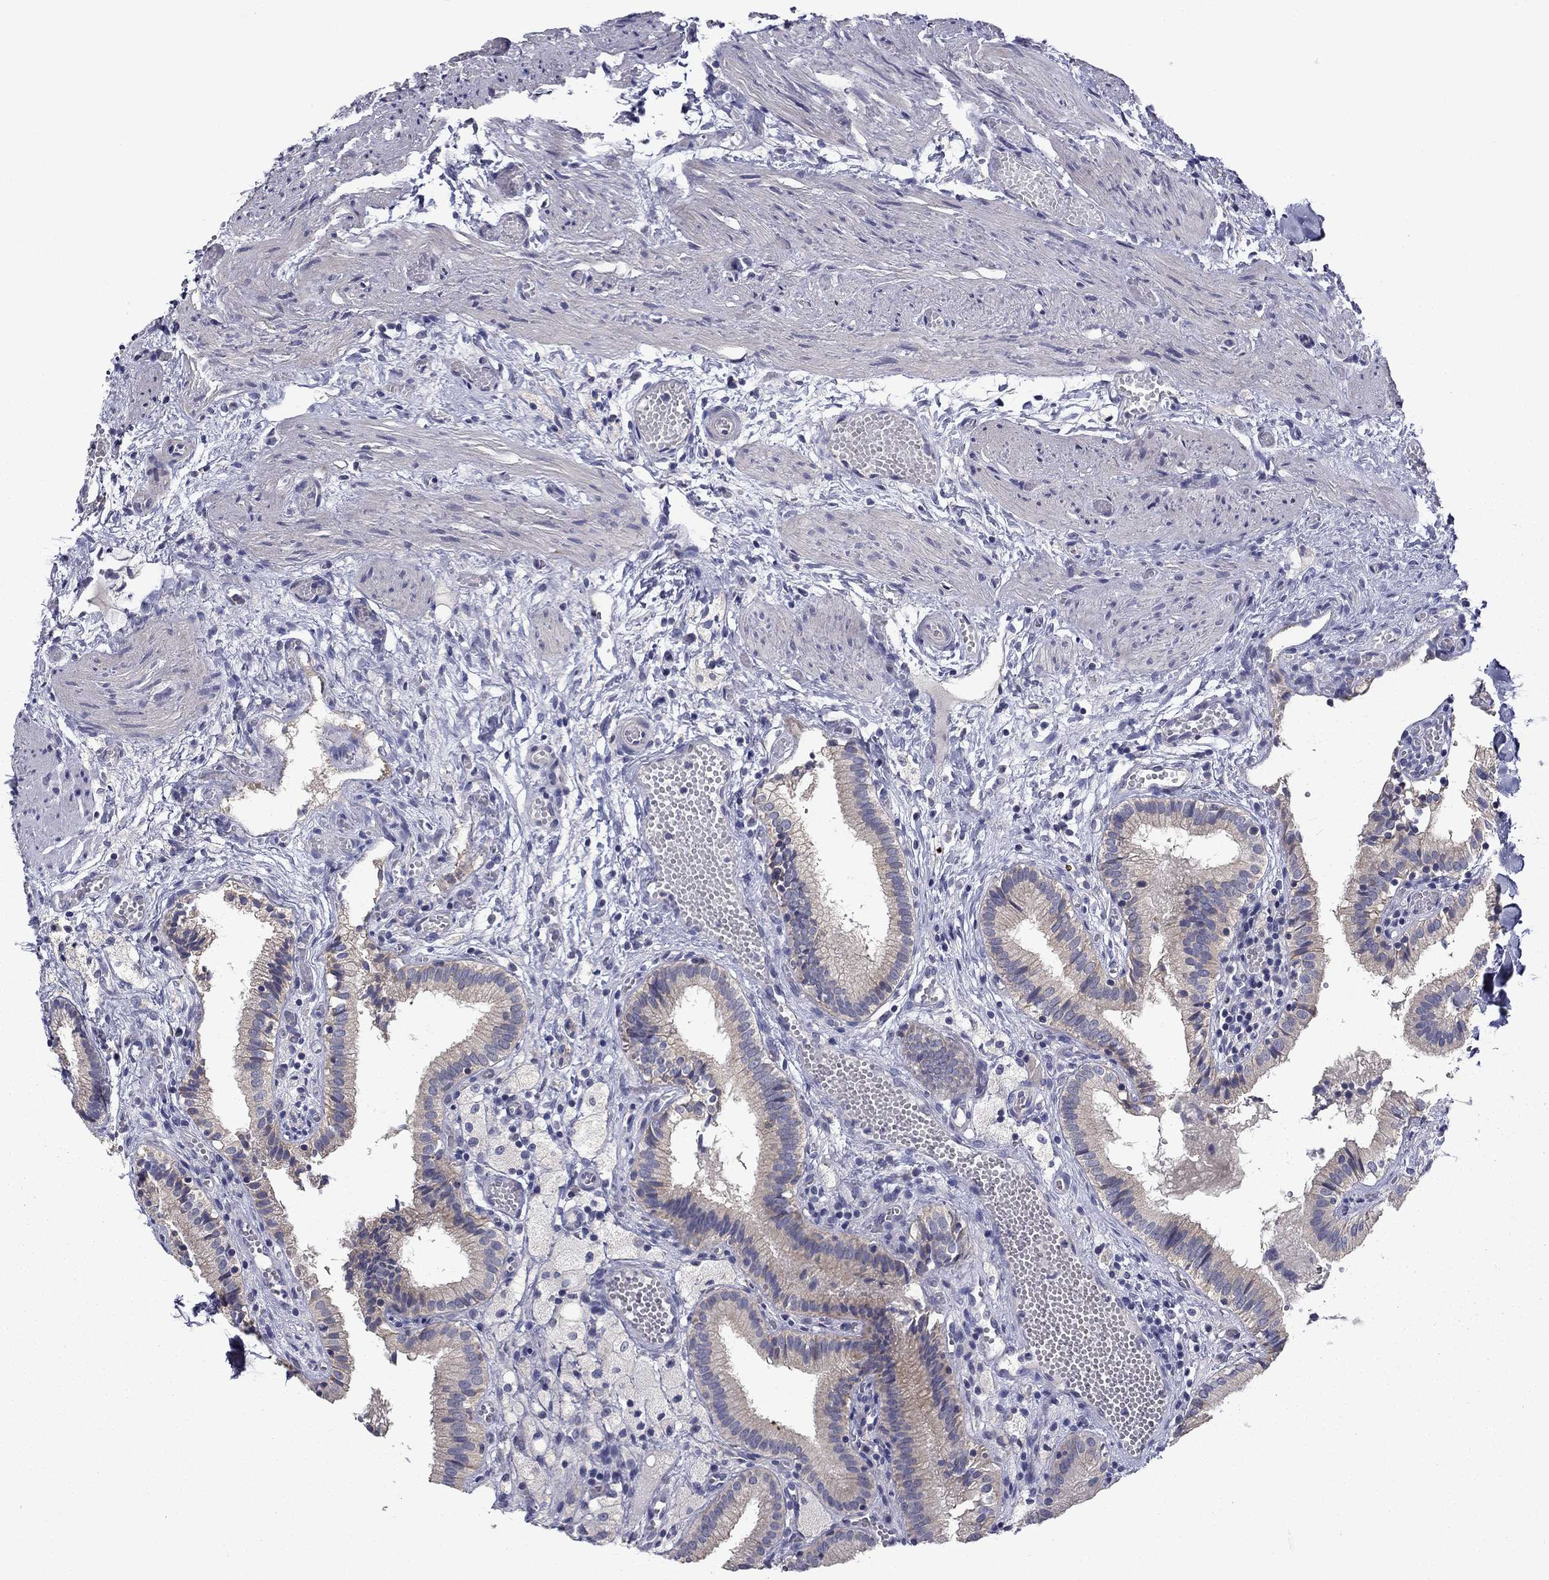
{"staining": {"intensity": "moderate", "quantity": "<25%", "location": "cytoplasmic/membranous"}, "tissue": "gallbladder", "cell_type": "Glandular cells", "image_type": "normal", "snomed": [{"axis": "morphology", "description": "Normal tissue, NOS"}, {"axis": "topography", "description": "Gallbladder"}], "caption": "Immunohistochemistry (DAB (3,3'-diaminobenzidine)) staining of benign gallbladder displays moderate cytoplasmic/membranous protein staining in approximately <25% of glandular cells. (DAB IHC, brown staining for protein, blue staining for nuclei).", "gene": "SPATA7", "patient": {"sex": "female", "age": 24}}